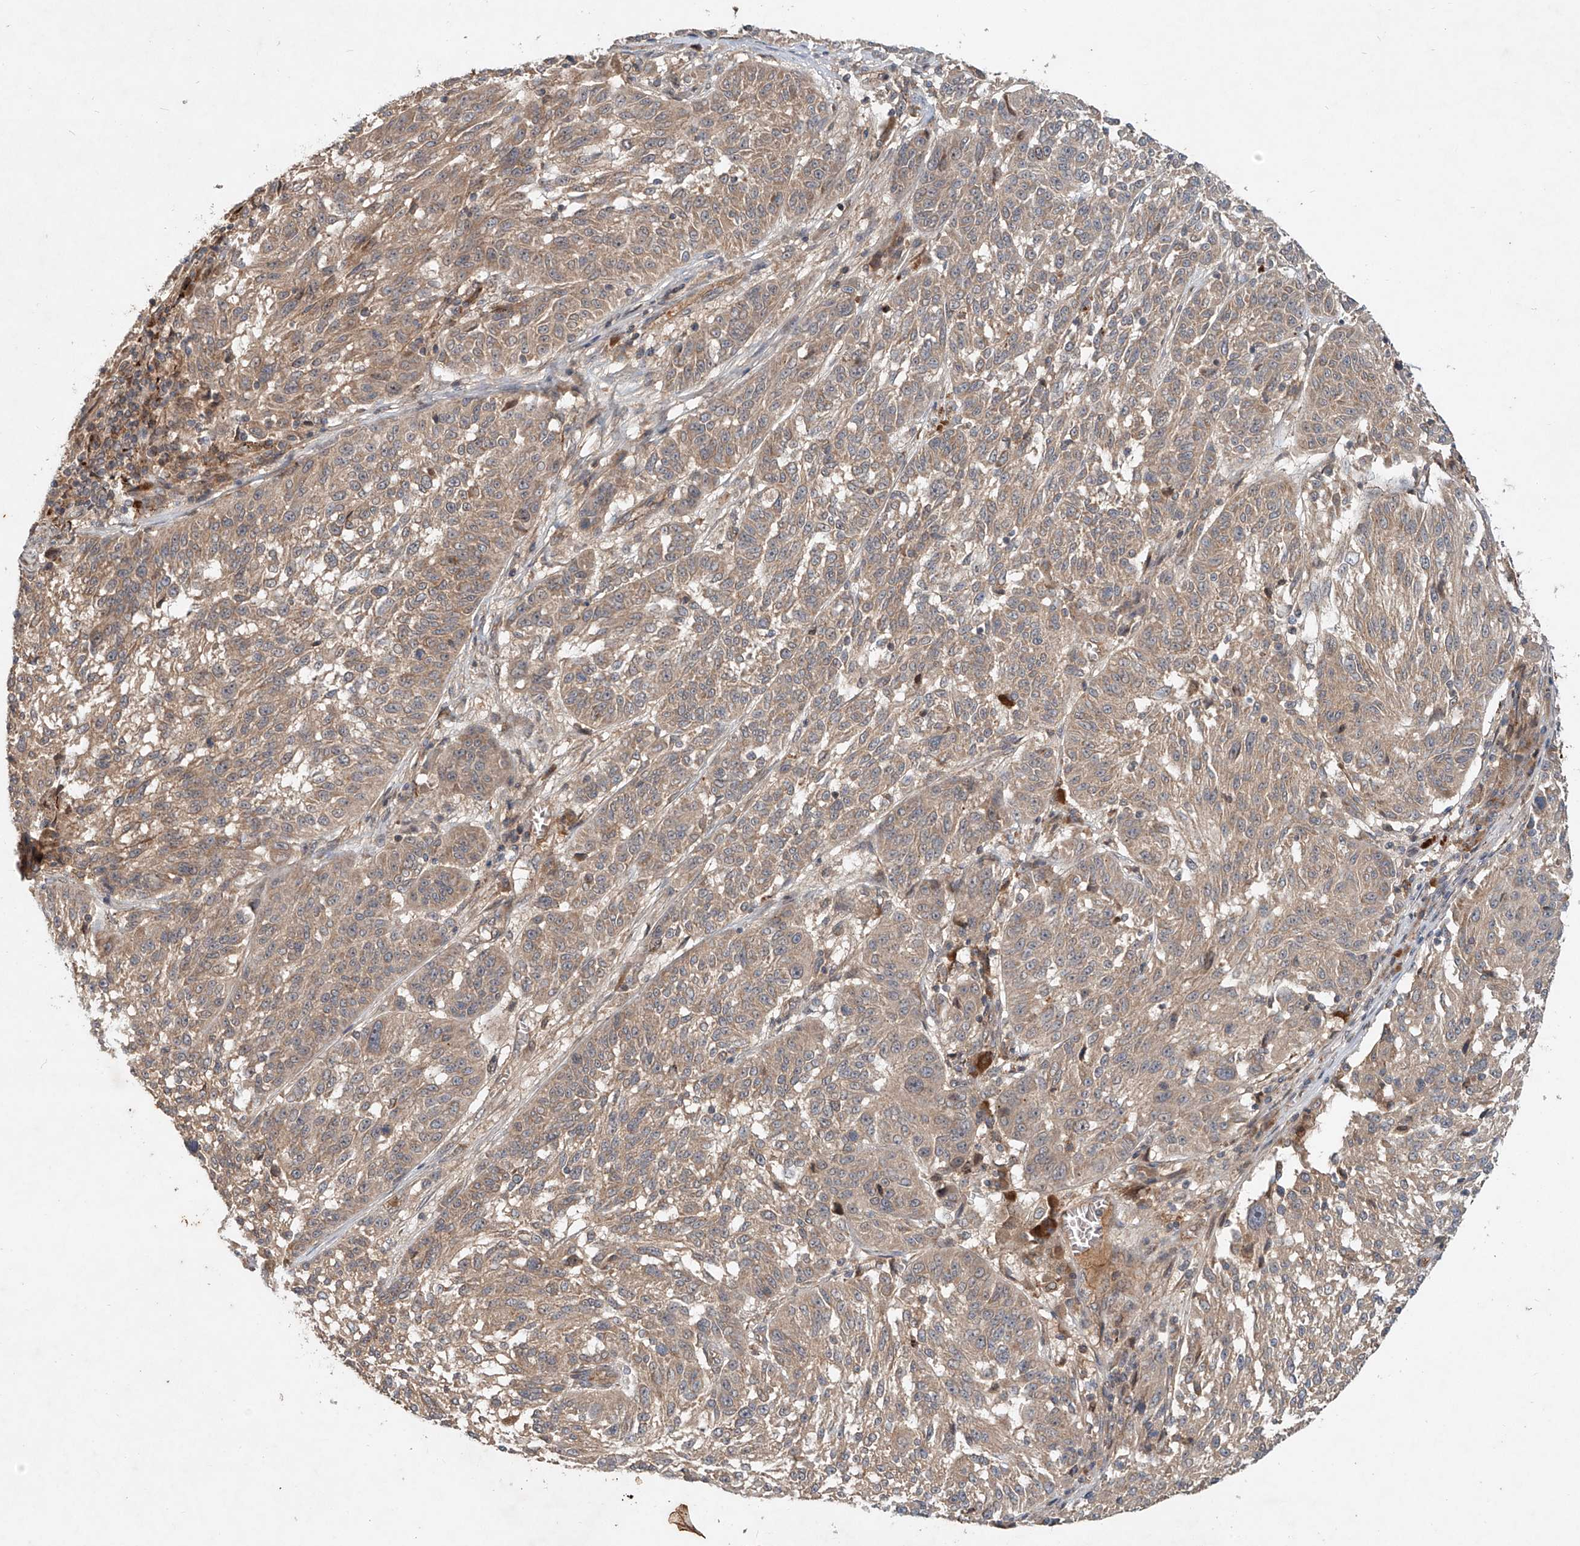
{"staining": {"intensity": "weak", "quantity": ">75%", "location": "cytoplasmic/membranous"}, "tissue": "melanoma", "cell_type": "Tumor cells", "image_type": "cancer", "snomed": [{"axis": "morphology", "description": "Malignant melanoma, NOS"}, {"axis": "topography", "description": "Skin"}], "caption": "High-power microscopy captured an IHC histopathology image of melanoma, revealing weak cytoplasmic/membranous positivity in approximately >75% of tumor cells.", "gene": "IER5", "patient": {"sex": "male", "age": 53}}